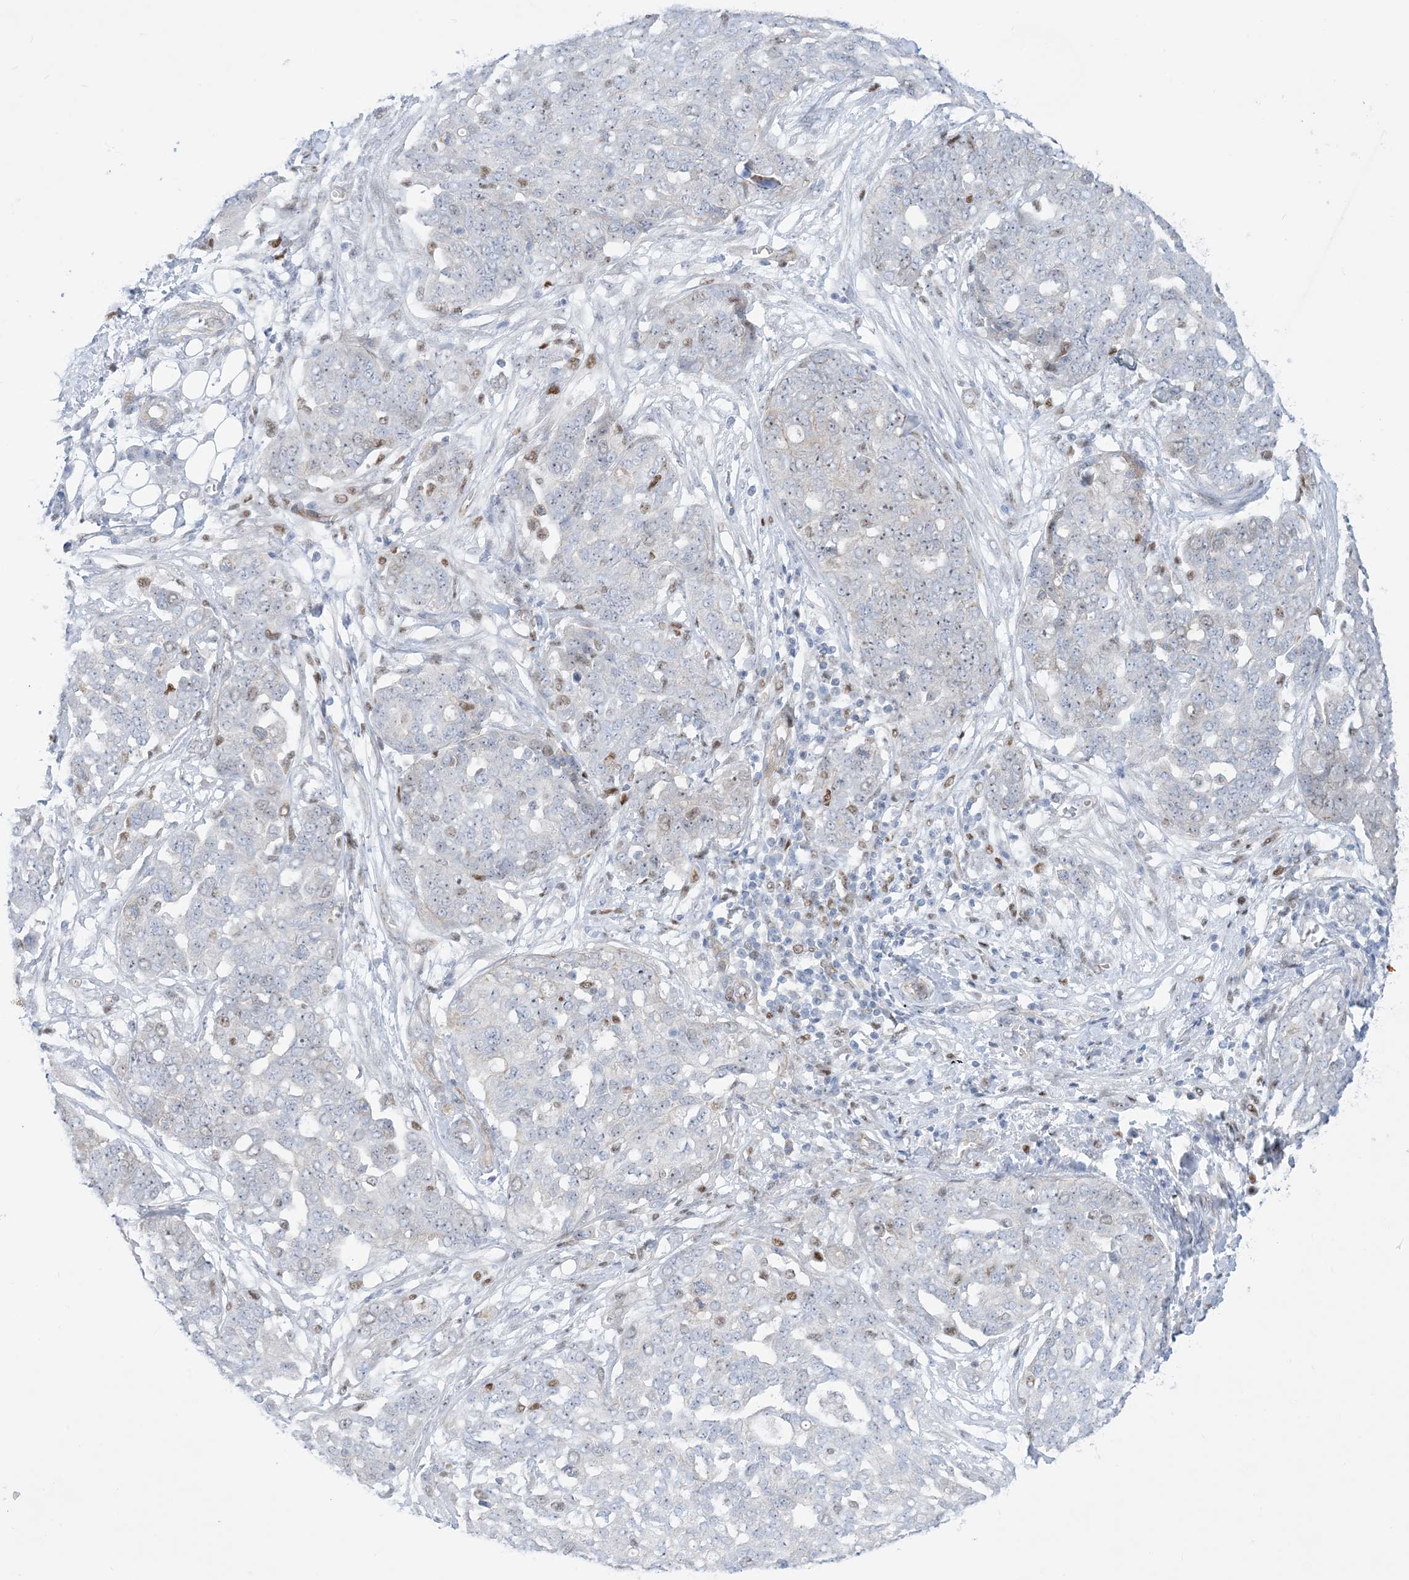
{"staining": {"intensity": "weak", "quantity": "<25%", "location": "nuclear"}, "tissue": "ovarian cancer", "cell_type": "Tumor cells", "image_type": "cancer", "snomed": [{"axis": "morphology", "description": "Cystadenocarcinoma, serous, NOS"}, {"axis": "topography", "description": "Soft tissue"}, {"axis": "topography", "description": "Ovary"}], "caption": "Tumor cells show no significant staining in ovarian serous cystadenocarcinoma.", "gene": "MARS2", "patient": {"sex": "female", "age": 57}}